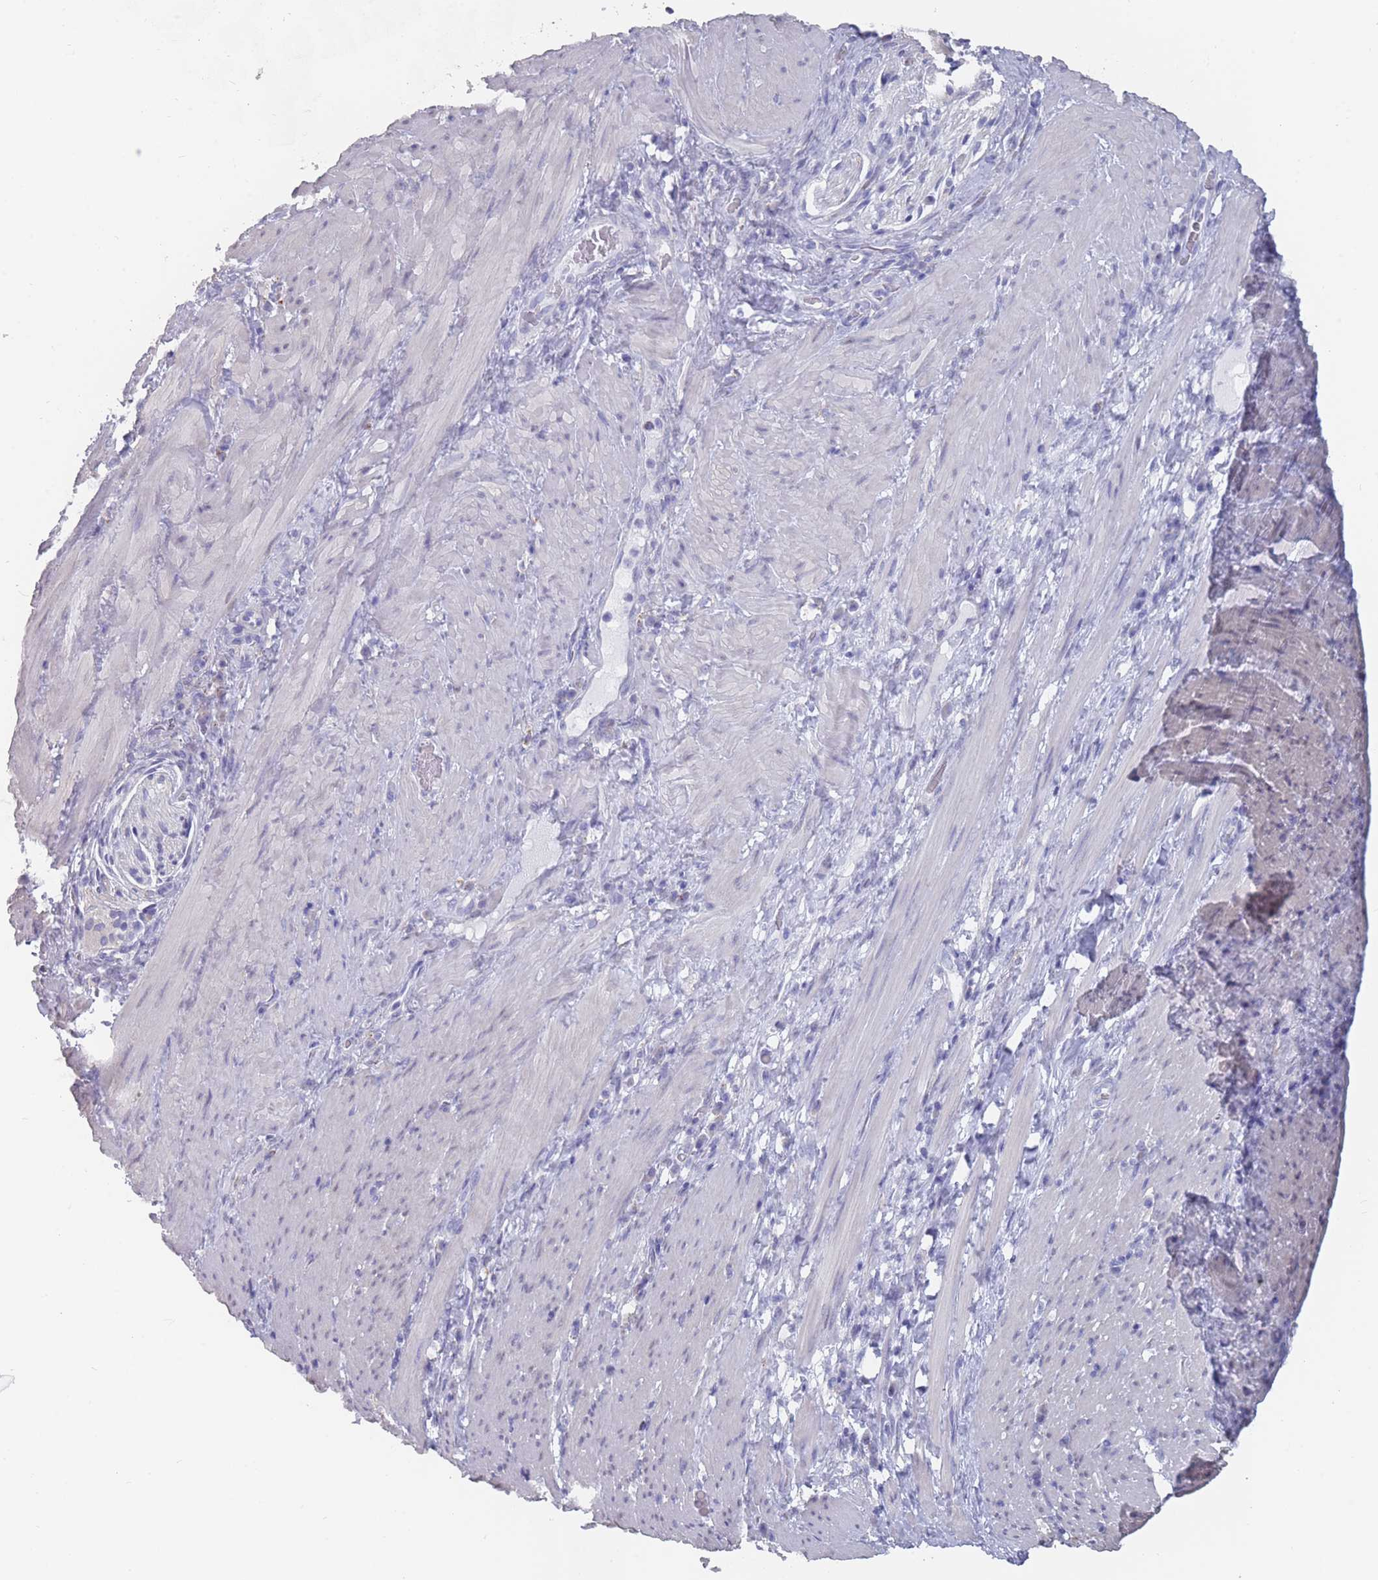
{"staining": {"intensity": "negative", "quantity": "none", "location": "none"}, "tissue": "stomach cancer", "cell_type": "Tumor cells", "image_type": "cancer", "snomed": [{"axis": "morphology", "description": "Normal tissue, NOS"}, {"axis": "morphology", "description": "Adenocarcinoma, NOS"}, {"axis": "topography", "description": "Stomach"}], "caption": "The photomicrograph demonstrates no staining of tumor cells in stomach adenocarcinoma. (DAB immunohistochemistry (IHC) visualized using brightfield microscopy, high magnification).", "gene": "CYP51A1", "patient": {"sex": "female", "age": 64}}